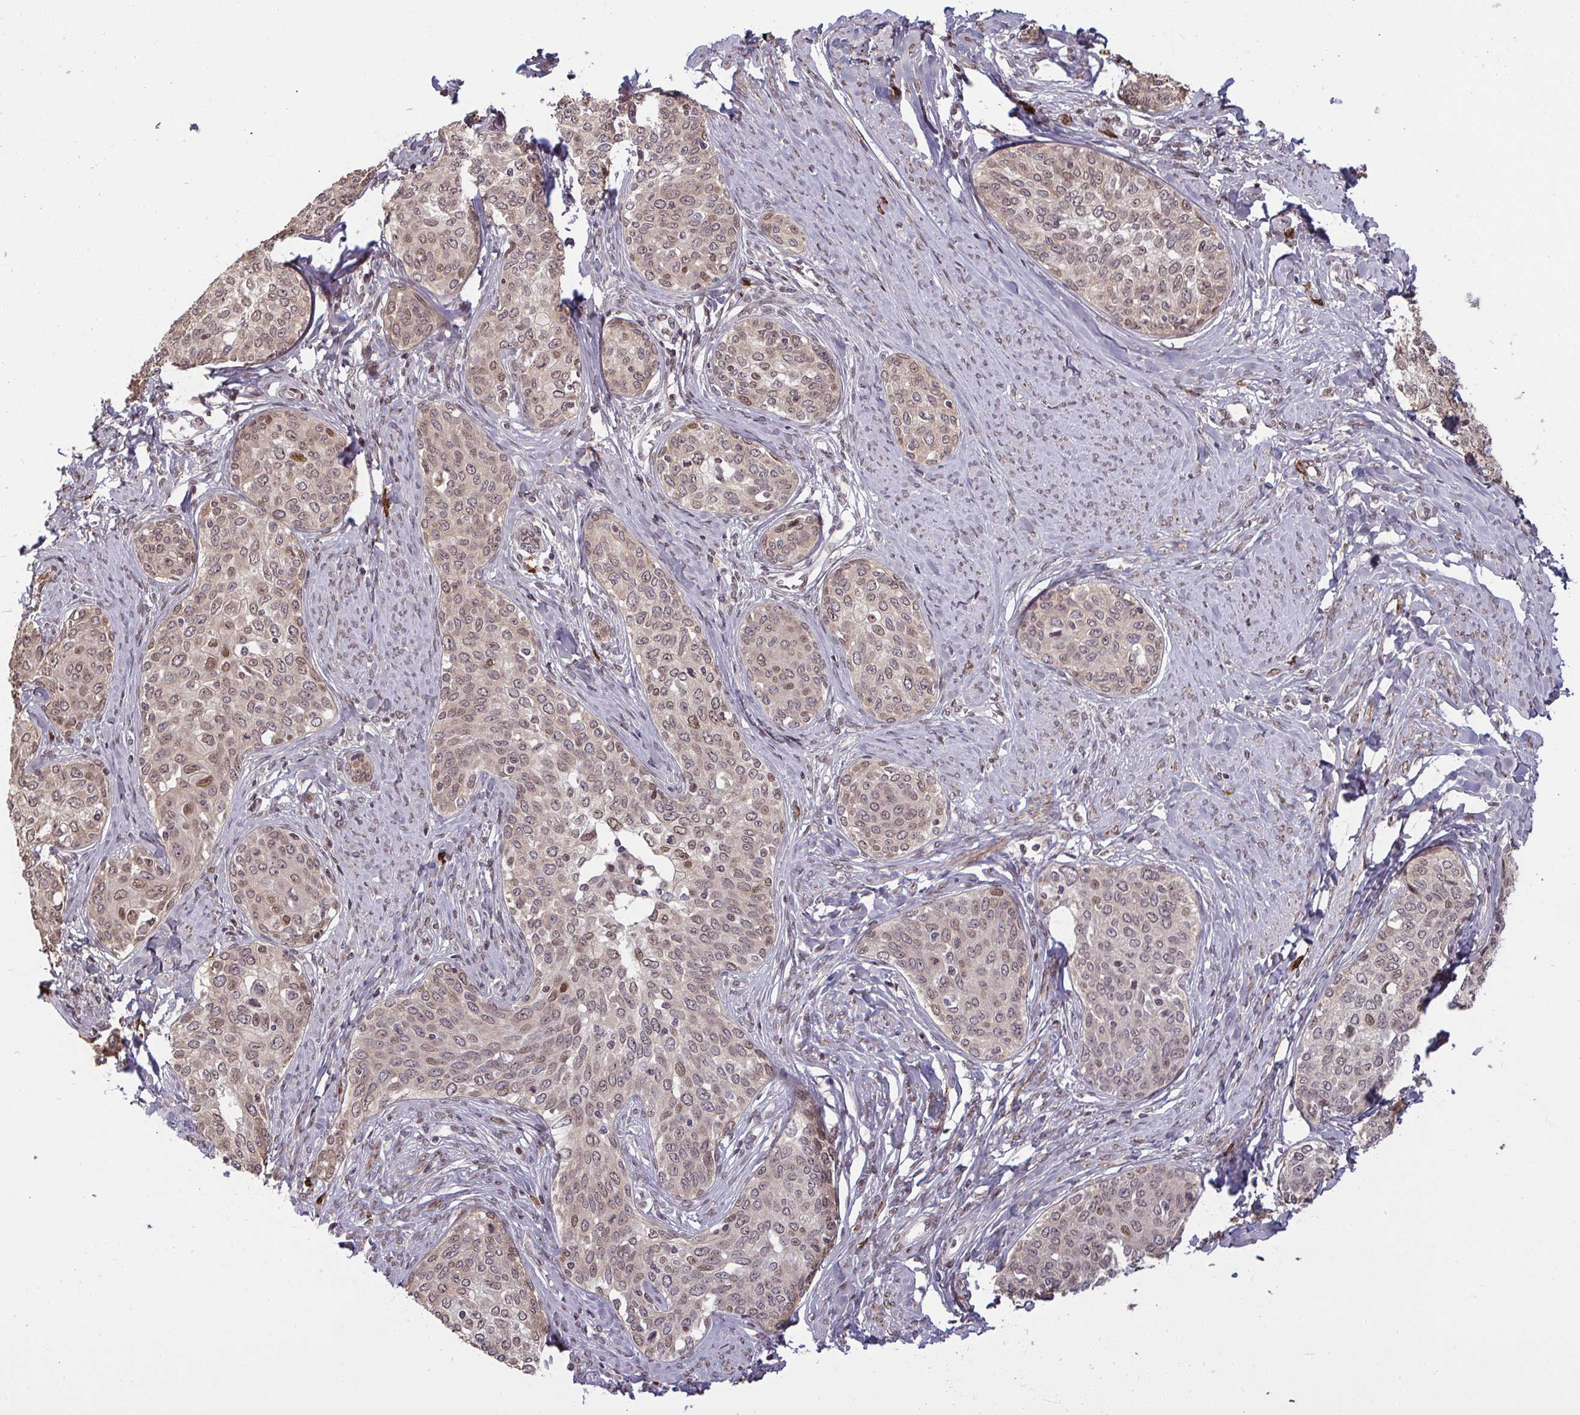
{"staining": {"intensity": "weak", "quantity": ">75%", "location": "nuclear"}, "tissue": "cervical cancer", "cell_type": "Tumor cells", "image_type": "cancer", "snomed": [{"axis": "morphology", "description": "Squamous cell carcinoma, NOS"}, {"axis": "morphology", "description": "Adenocarcinoma, NOS"}, {"axis": "topography", "description": "Cervix"}], "caption": "Tumor cells display weak nuclear staining in about >75% of cells in adenocarcinoma (cervical). (DAB (3,3'-diaminobenzidine) = brown stain, brightfield microscopy at high magnification).", "gene": "UXT", "patient": {"sex": "female", "age": 52}}